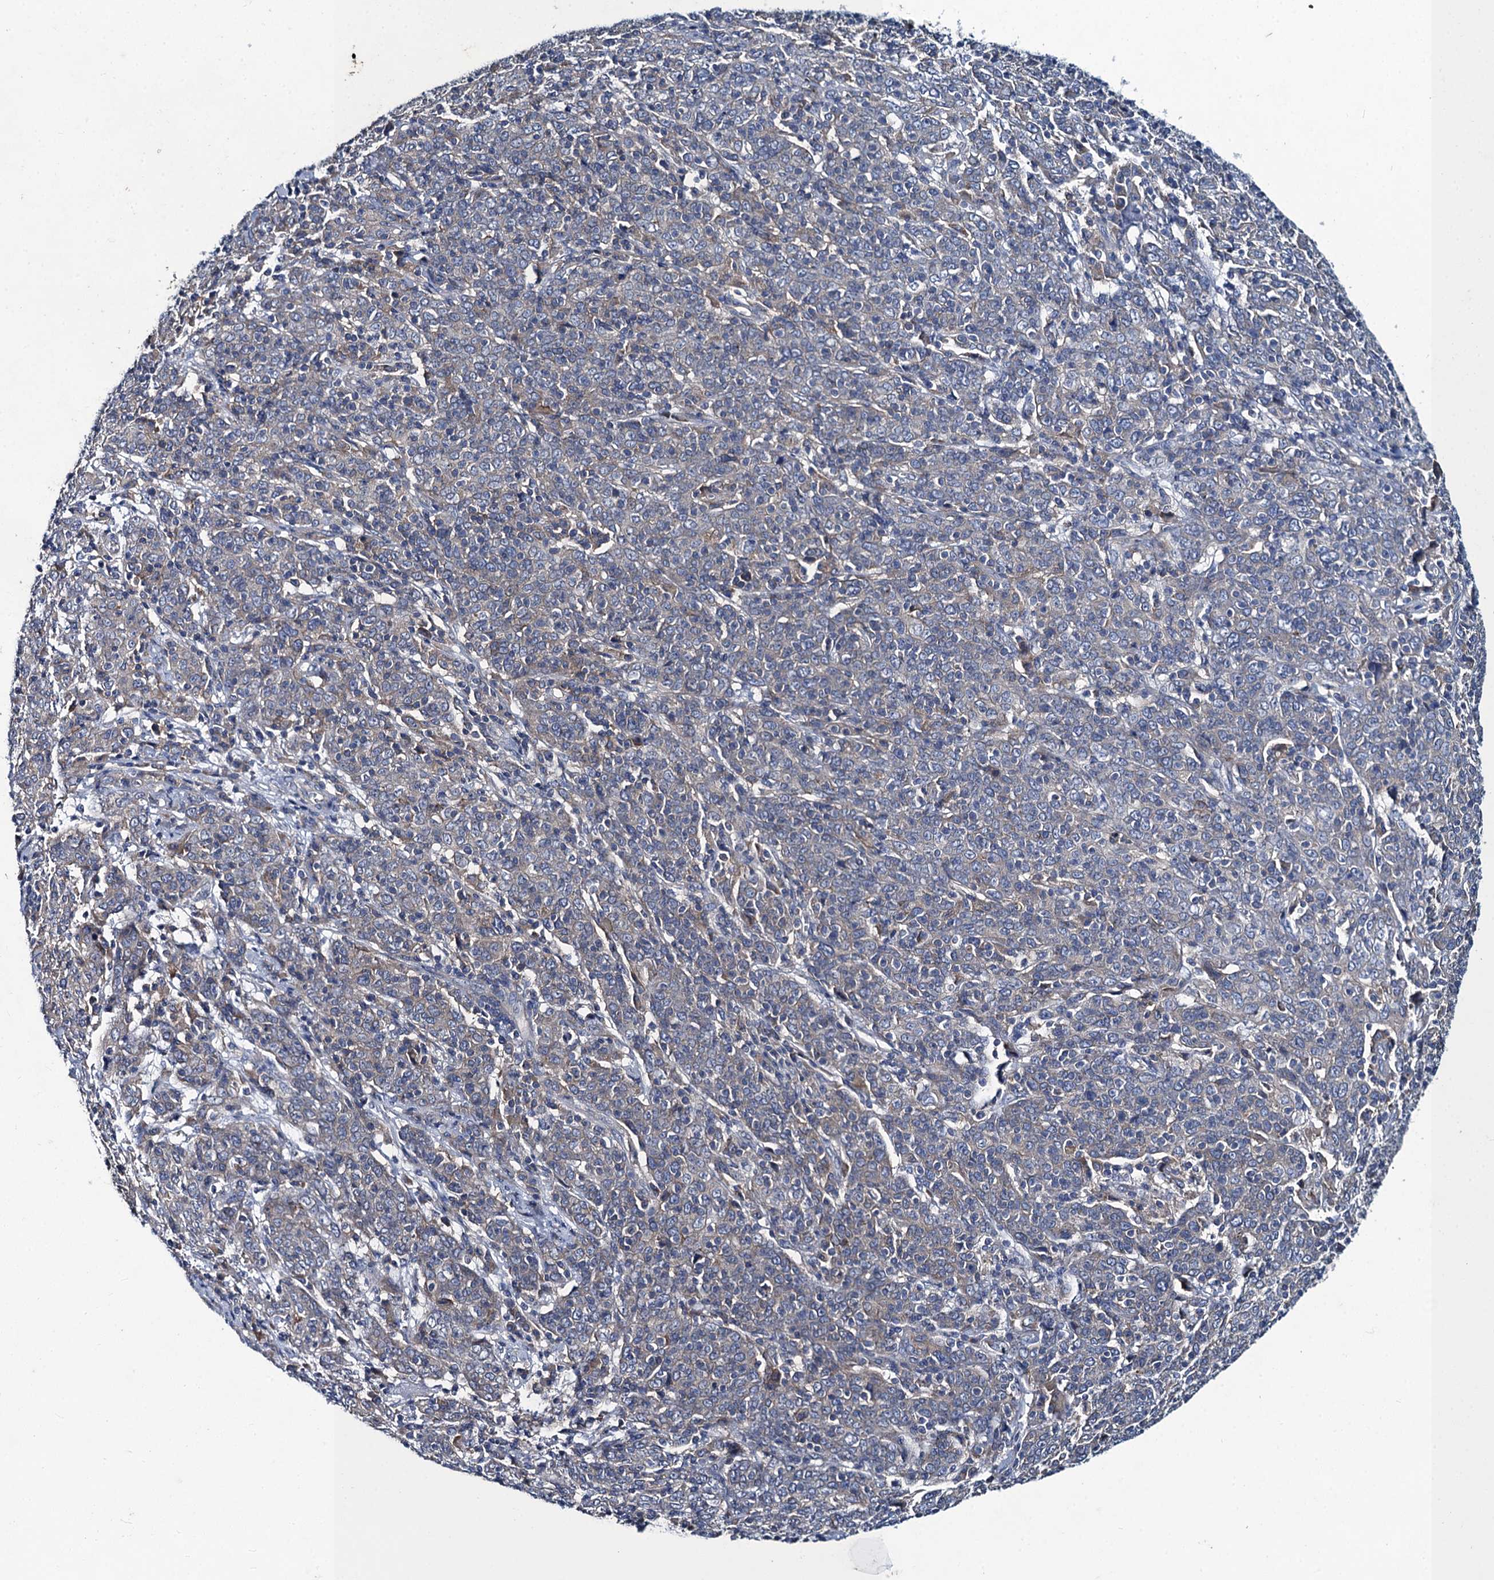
{"staining": {"intensity": "negative", "quantity": "none", "location": "none"}, "tissue": "cervical cancer", "cell_type": "Tumor cells", "image_type": "cancer", "snomed": [{"axis": "morphology", "description": "Squamous cell carcinoma, NOS"}, {"axis": "topography", "description": "Cervix"}], "caption": "Immunohistochemistry micrograph of squamous cell carcinoma (cervical) stained for a protein (brown), which demonstrates no positivity in tumor cells.", "gene": "SNAP29", "patient": {"sex": "female", "age": 67}}